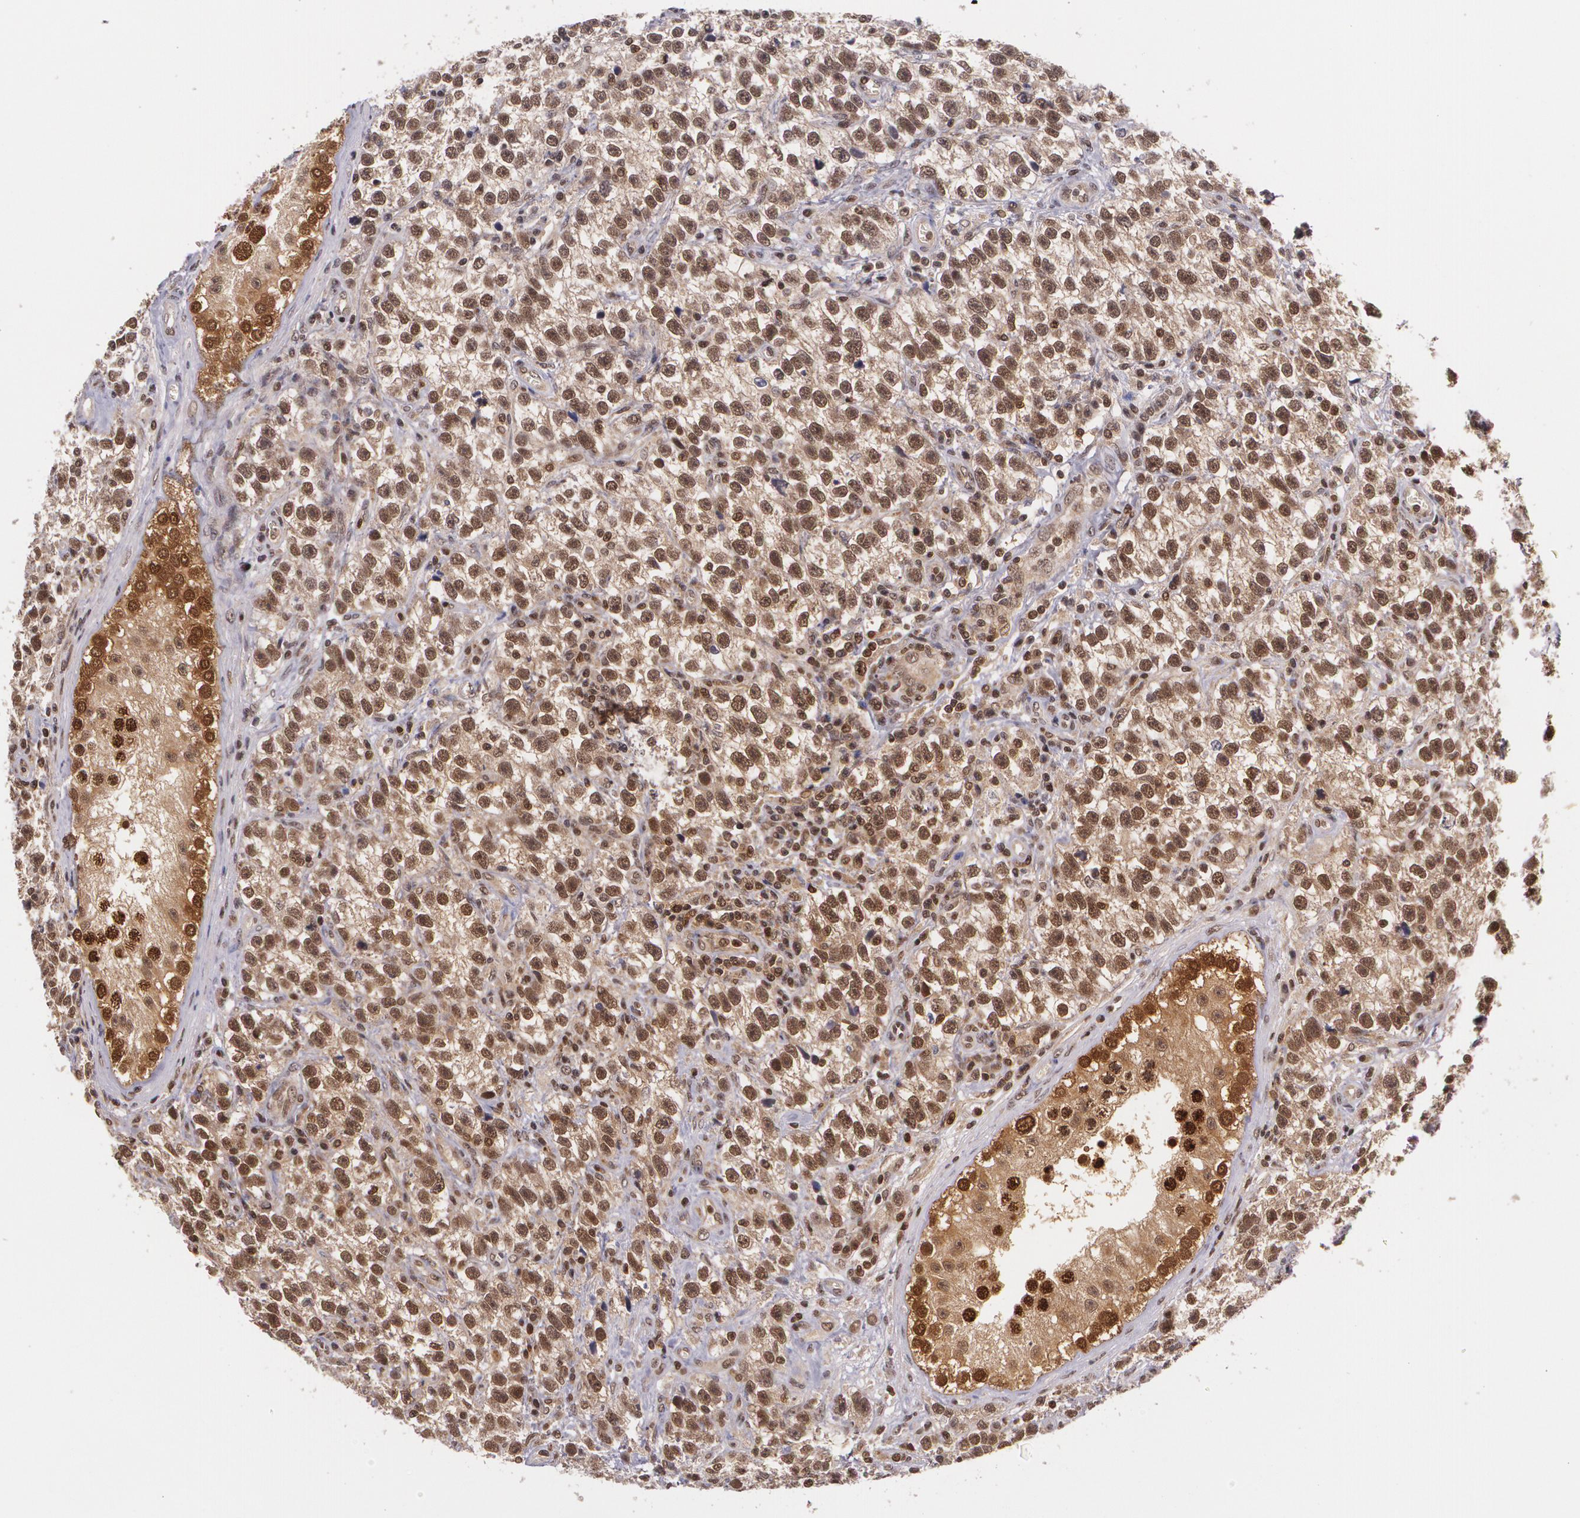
{"staining": {"intensity": "moderate", "quantity": "25%-75%", "location": "cytoplasmic/membranous,nuclear"}, "tissue": "testis cancer", "cell_type": "Tumor cells", "image_type": "cancer", "snomed": [{"axis": "morphology", "description": "Seminoma, NOS"}, {"axis": "topography", "description": "Testis"}], "caption": "DAB immunohistochemical staining of testis cancer (seminoma) demonstrates moderate cytoplasmic/membranous and nuclear protein positivity in approximately 25%-75% of tumor cells.", "gene": "CUL2", "patient": {"sex": "male", "age": 38}}